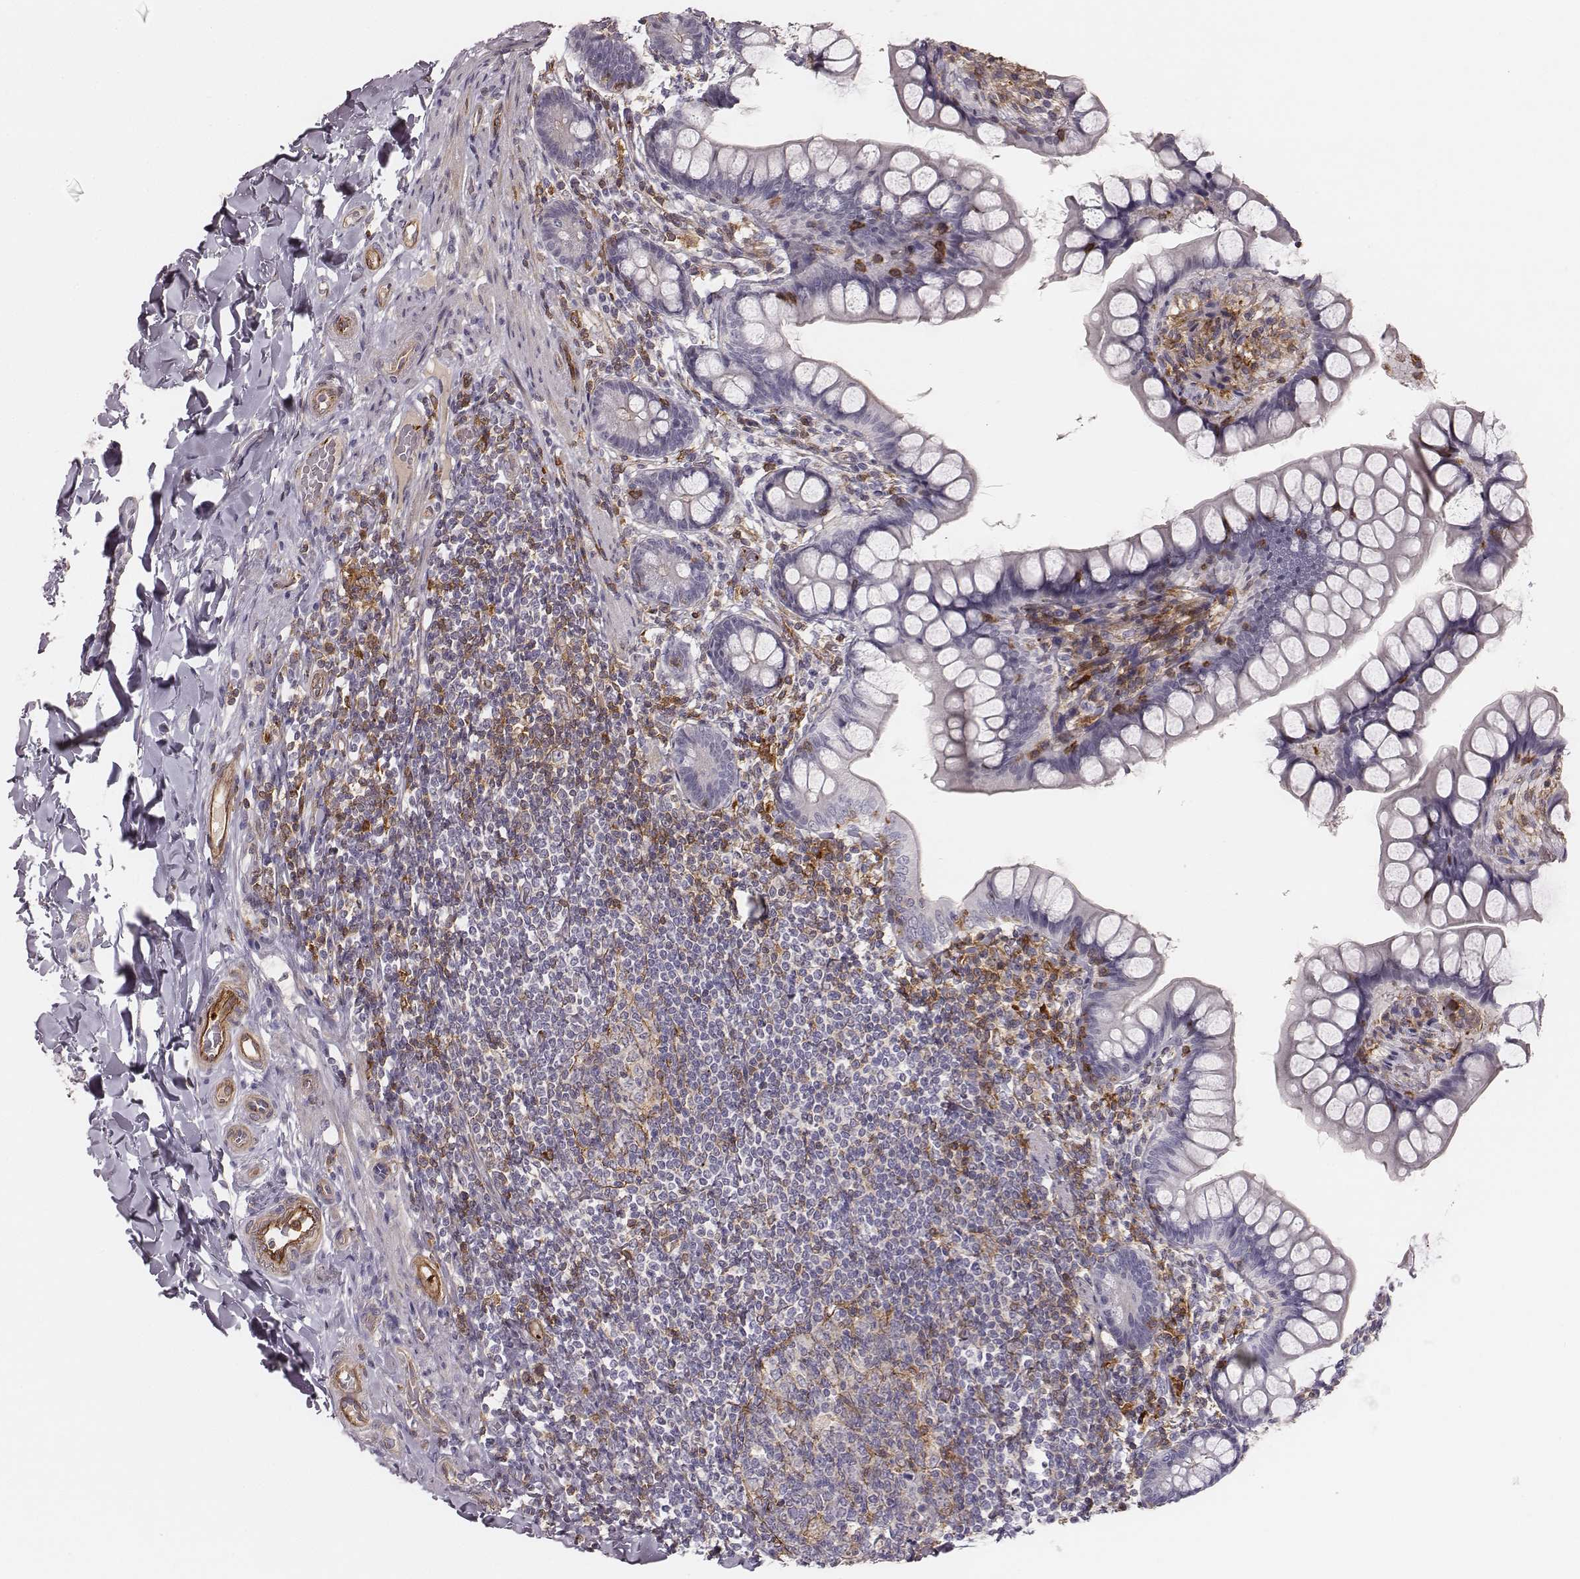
{"staining": {"intensity": "negative", "quantity": "none", "location": "none"}, "tissue": "small intestine", "cell_type": "Glandular cells", "image_type": "normal", "snomed": [{"axis": "morphology", "description": "Normal tissue, NOS"}, {"axis": "topography", "description": "Small intestine"}], "caption": "Immunohistochemistry (IHC) micrograph of unremarkable human small intestine stained for a protein (brown), which displays no positivity in glandular cells. (DAB immunohistochemistry (IHC) with hematoxylin counter stain).", "gene": "ZYX", "patient": {"sex": "male", "age": 70}}